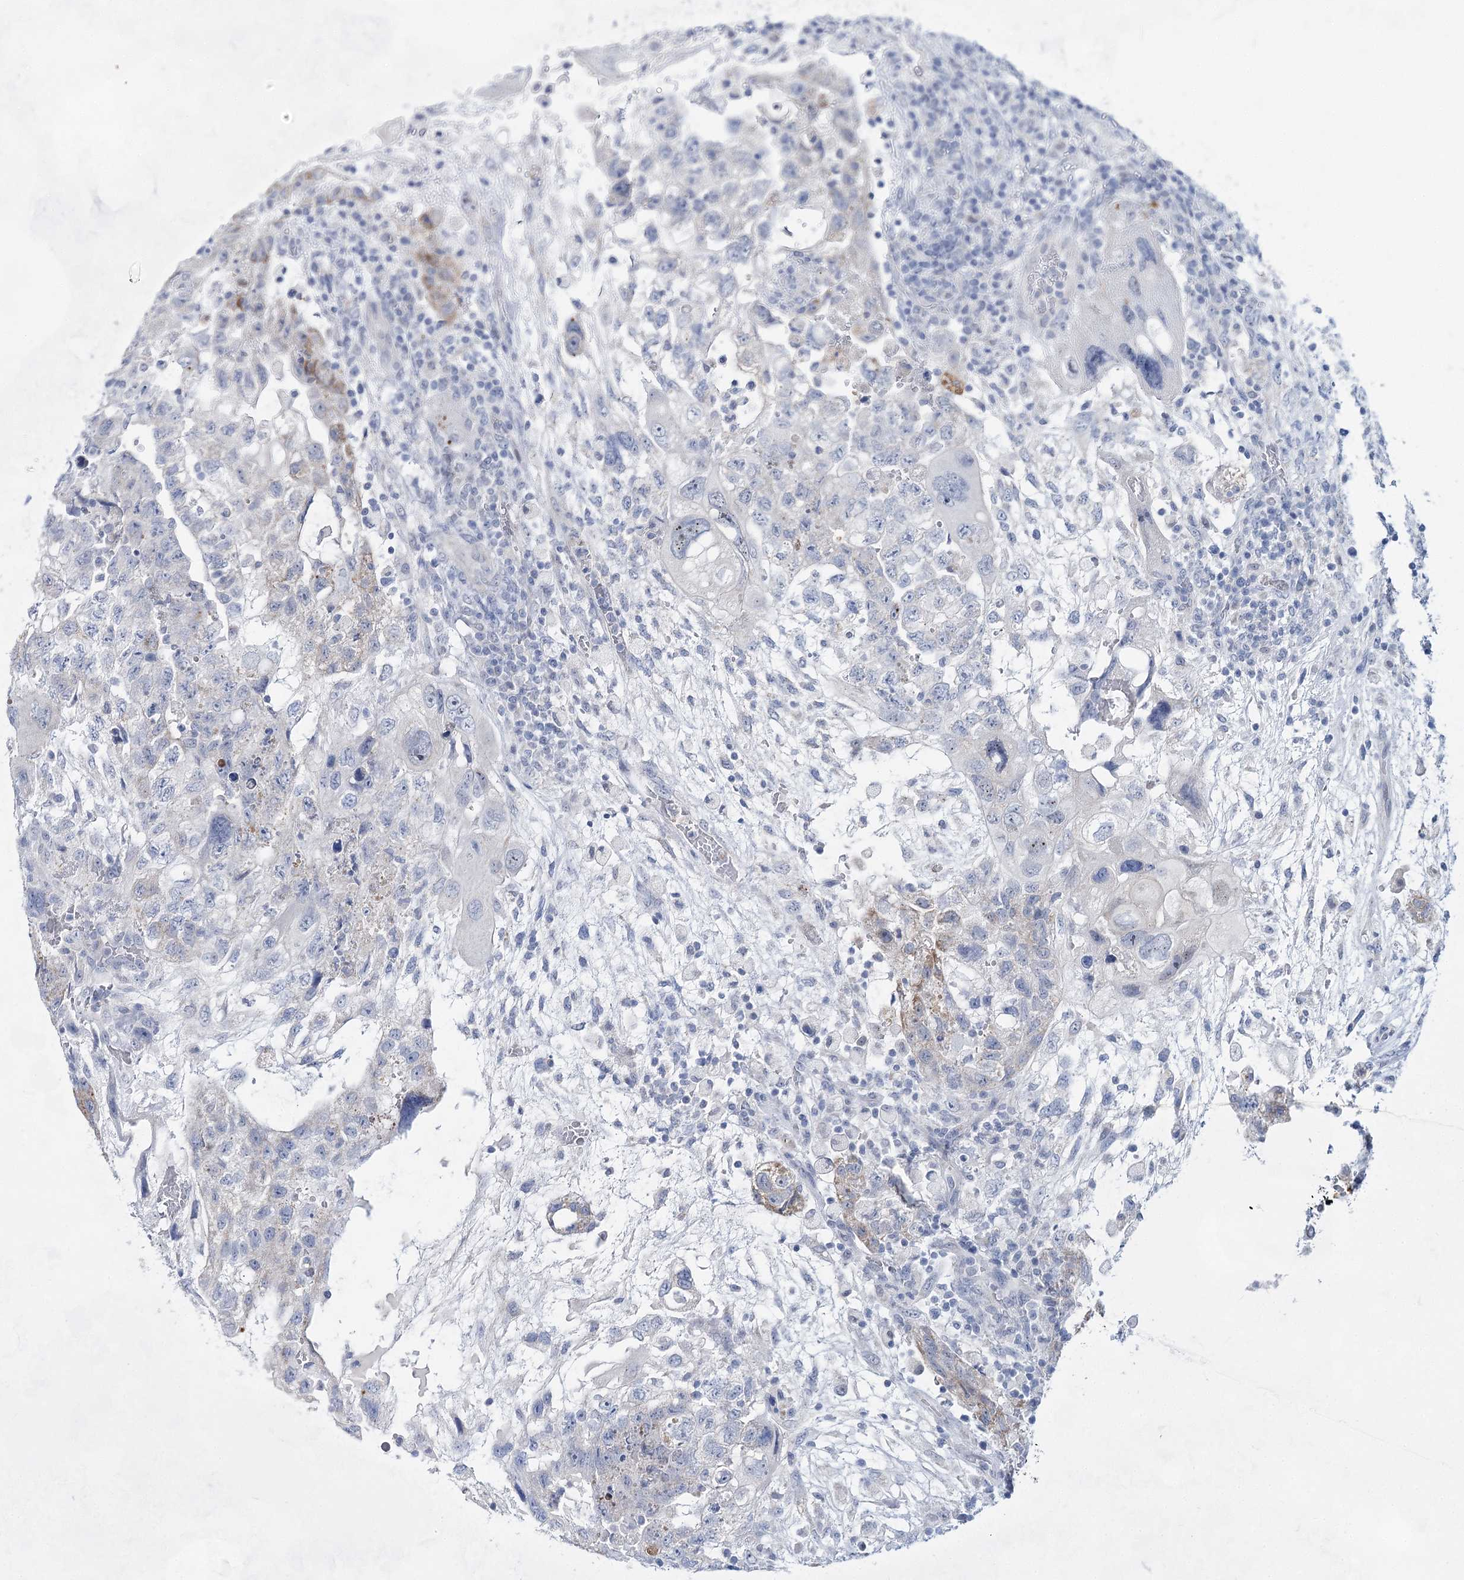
{"staining": {"intensity": "negative", "quantity": "none", "location": "none"}, "tissue": "testis cancer", "cell_type": "Tumor cells", "image_type": "cancer", "snomed": [{"axis": "morphology", "description": "Carcinoma, Embryonal, NOS"}, {"axis": "topography", "description": "Testis"}], "caption": "DAB immunohistochemical staining of embryonal carcinoma (testis) displays no significant expression in tumor cells.", "gene": "BPHL", "patient": {"sex": "male", "age": 36}}